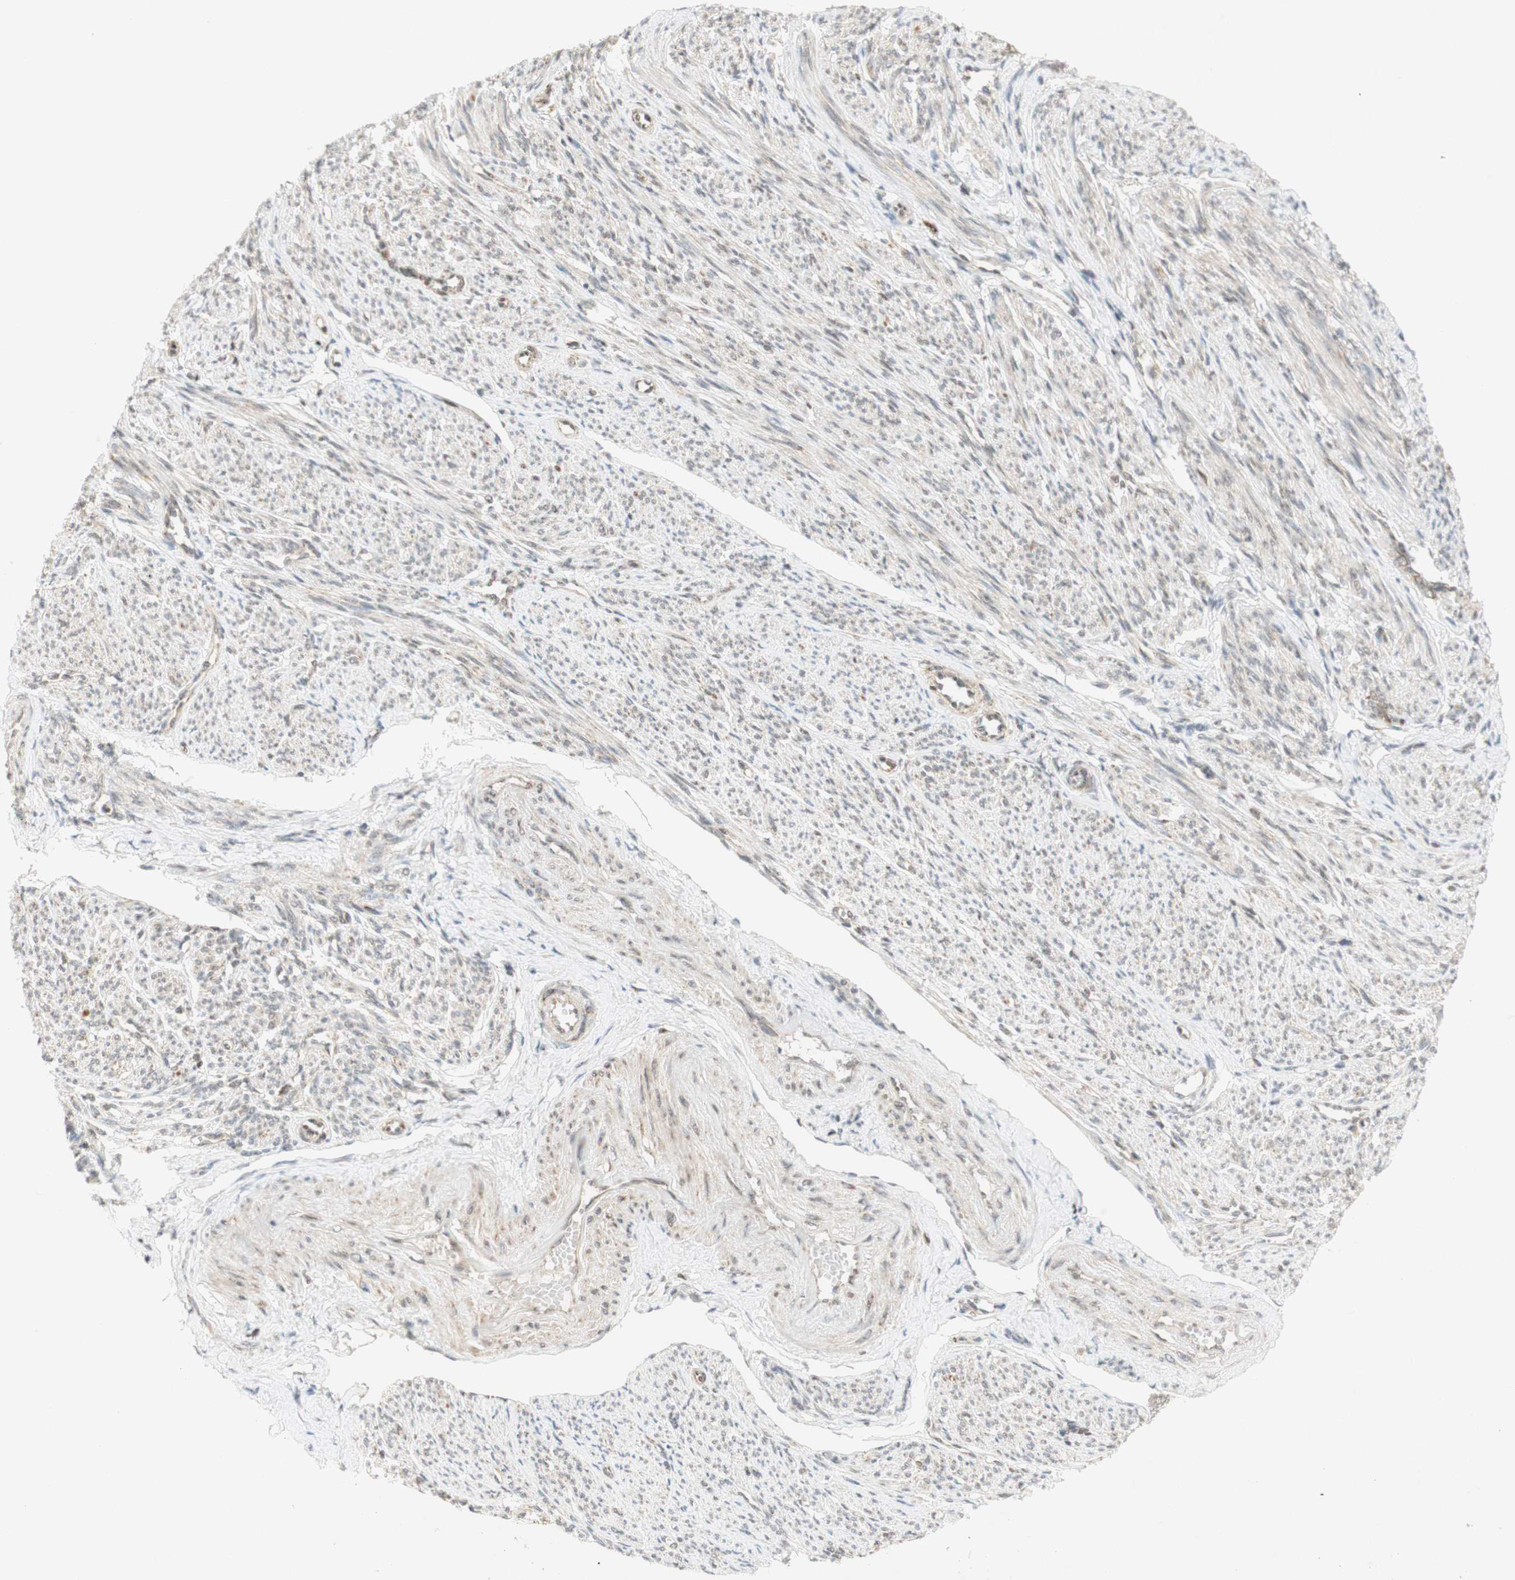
{"staining": {"intensity": "weak", "quantity": "25%-75%", "location": "cytoplasmic/membranous,nuclear"}, "tissue": "smooth muscle", "cell_type": "Smooth muscle cells", "image_type": "normal", "snomed": [{"axis": "morphology", "description": "Normal tissue, NOS"}, {"axis": "topography", "description": "Smooth muscle"}], "caption": "Immunohistochemistry staining of normal smooth muscle, which shows low levels of weak cytoplasmic/membranous,nuclear expression in about 25%-75% of smooth muscle cells indicating weak cytoplasmic/membranous,nuclear protein positivity. The staining was performed using DAB (3,3'-diaminobenzidine) (brown) for protein detection and nuclei were counterstained in hematoxylin (blue).", "gene": "DNMT3A", "patient": {"sex": "female", "age": 65}}